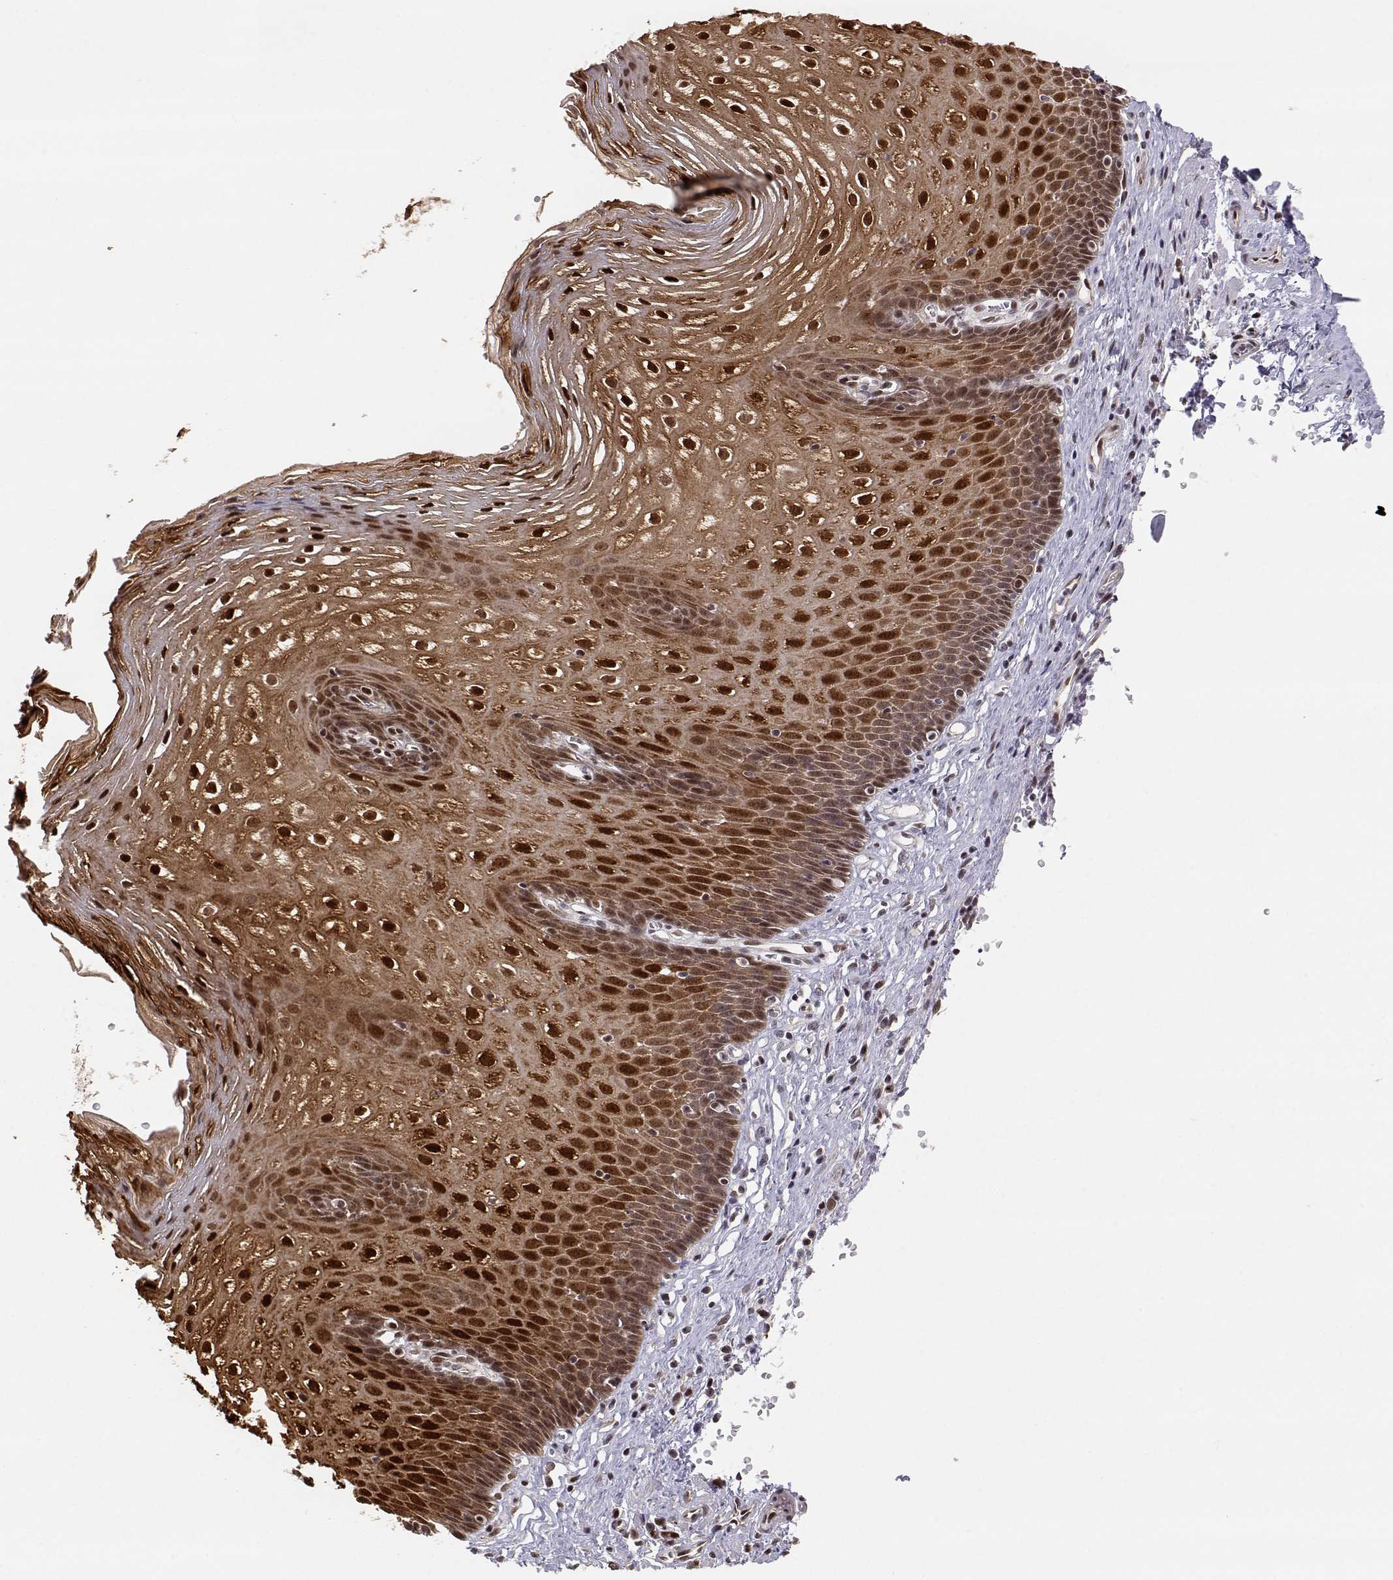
{"staining": {"intensity": "strong", "quantity": ">75%", "location": "cytoplasmic/membranous,nuclear"}, "tissue": "esophagus", "cell_type": "Squamous epithelial cells", "image_type": "normal", "snomed": [{"axis": "morphology", "description": "Normal tissue, NOS"}, {"axis": "topography", "description": "Esophagus"}], "caption": "IHC histopathology image of normal esophagus: human esophagus stained using immunohistochemistry (IHC) reveals high levels of strong protein expression localized specifically in the cytoplasmic/membranous,nuclear of squamous epithelial cells, appearing as a cytoplasmic/membranous,nuclear brown color.", "gene": "BRCA1", "patient": {"sex": "male", "age": 72}}